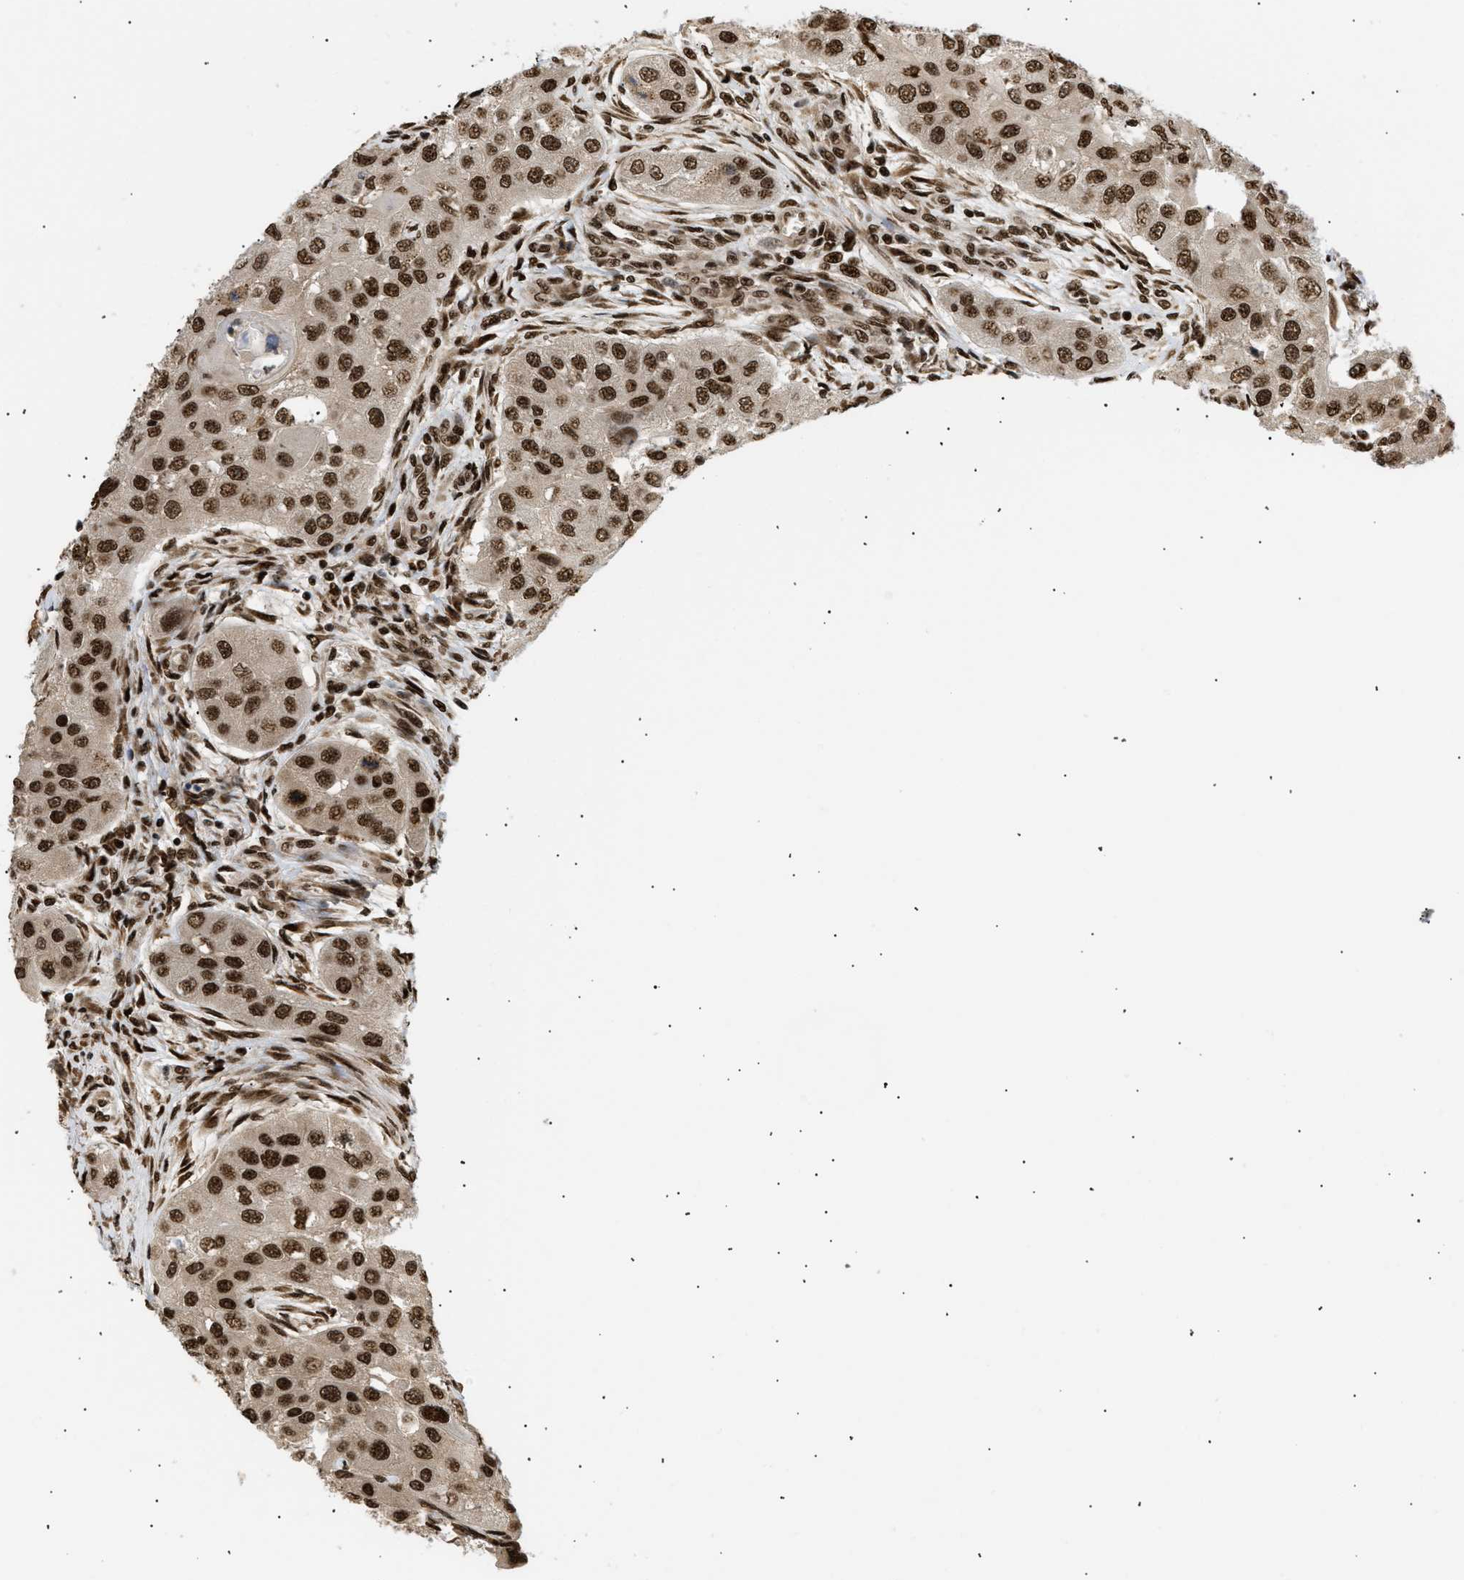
{"staining": {"intensity": "strong", "quantity": ">75%", "location": "nuclear"}, "tissue": "head and neck cancer", "cell_type": "Tumor cells", "image_type": "cancer", "snomed": [{"axis": "morphology", "description": "Normal tissue, NOS"}, {"axis": "morphology", "description": "Squamous cell carcinoma, NOS"}, {"axis": "topography", "description": "Skeletal muscle"}, {"axis": "topography", "description": "Head-Neck"}], "caption": "Immunohistochemical staining of head and neck cancer (squamous cell carcinoma) reveals high levels of strong nuclear staining in about >75% of tumor cells.", "gene": "RBM5", "patient": {"sex": "male", "age": 51}}